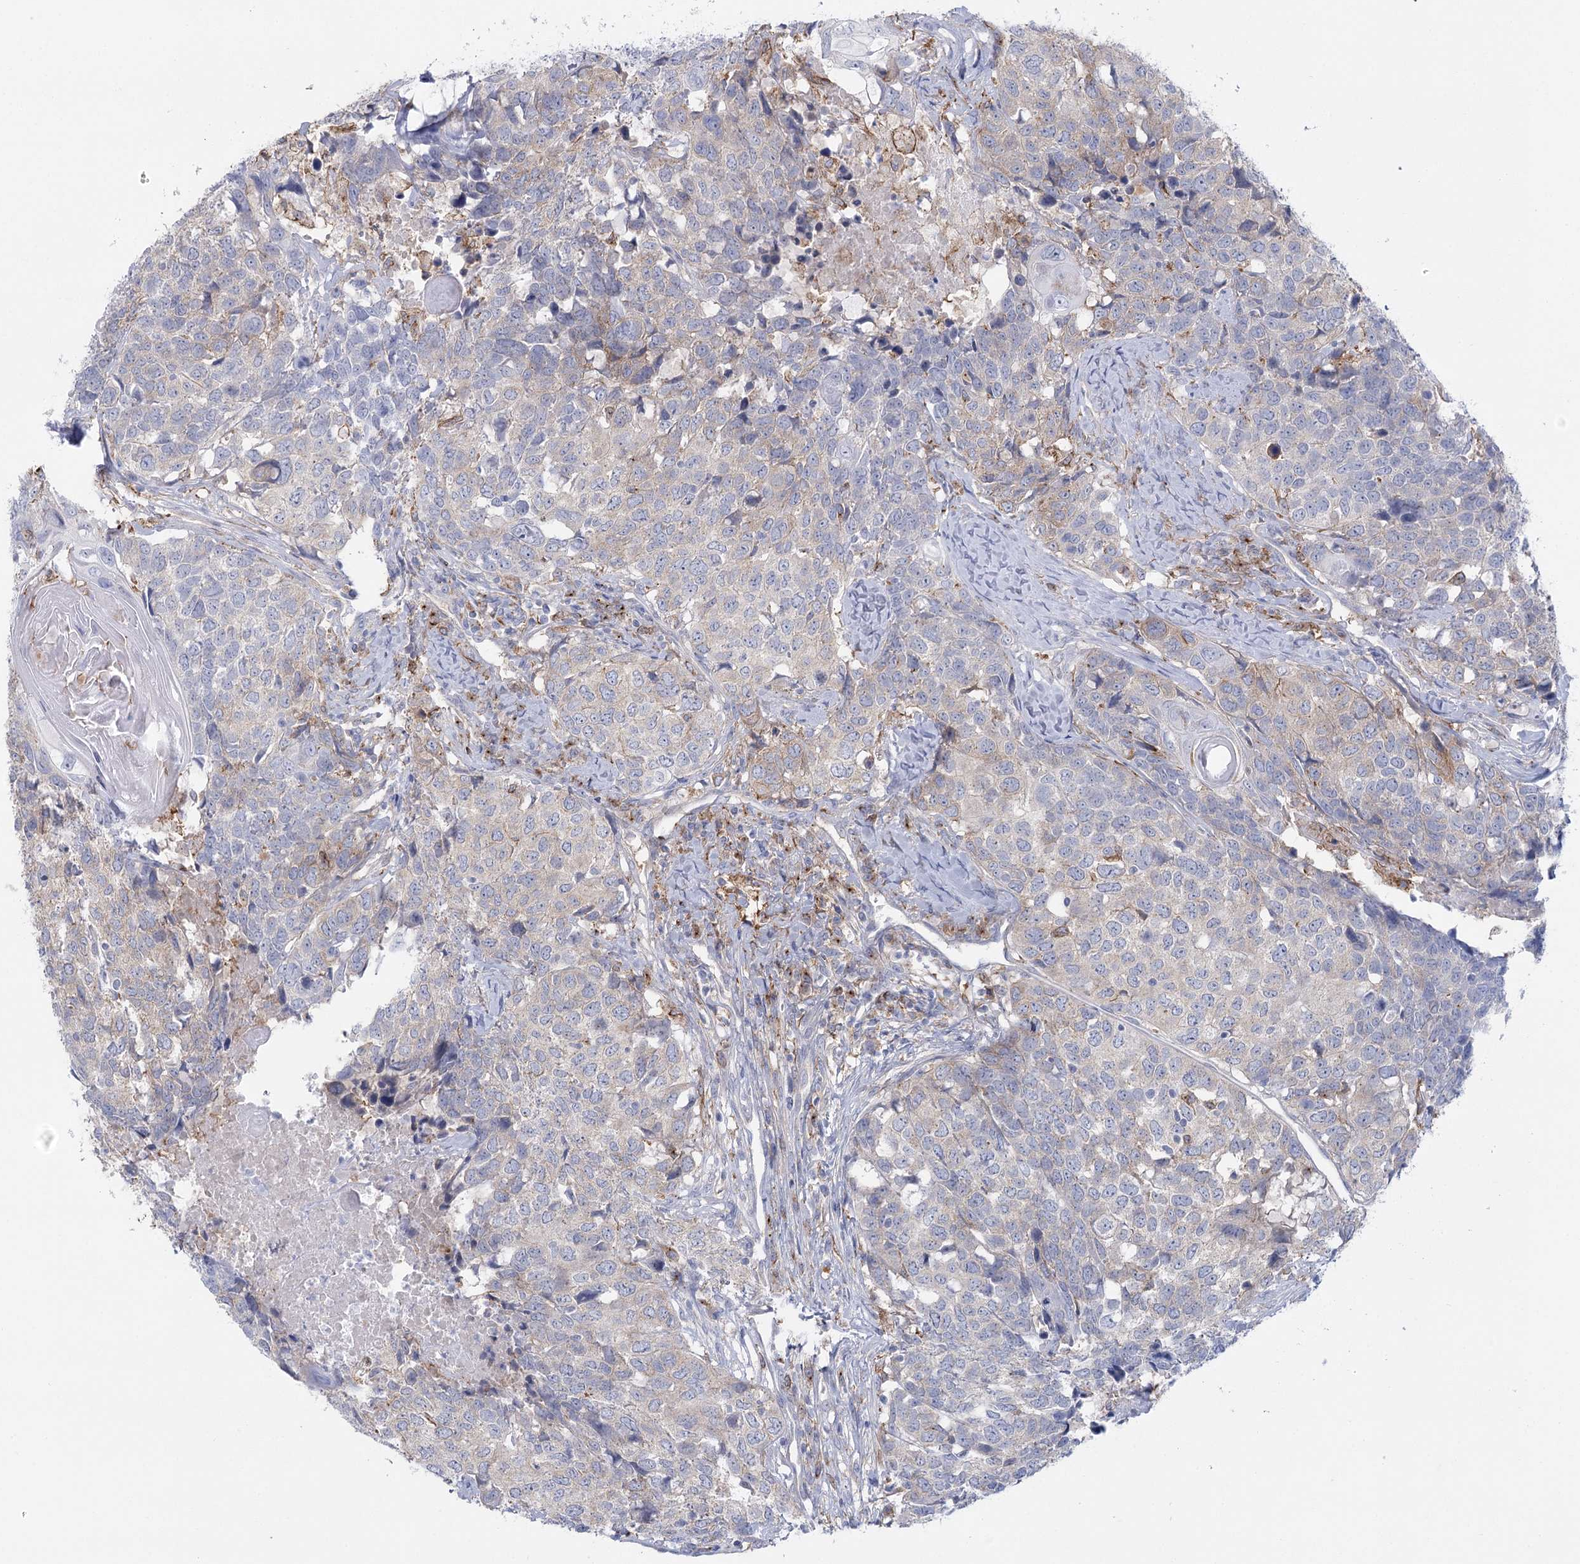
{"staining": {"intensity": "weak", "quantity": "<25%", "location": "cytoplasmic/membranous"}, "tissue": "head and neck cancer", "cell_type": "Tumor cells", "image_type": "cancer", "snomed": [{"axis": "morphology", "description": "Squamous cell carcinoma, NOS"}, {"axis": "topography", "description": "Head-Neck"}], "caption": "Human head and neck cancer stained for a protein using immunohistochemistry (IHC) demonstrates no staining in tumor cells.", "gene": "CCDC88A", "patient": {"sex": "male", "age": 66}}